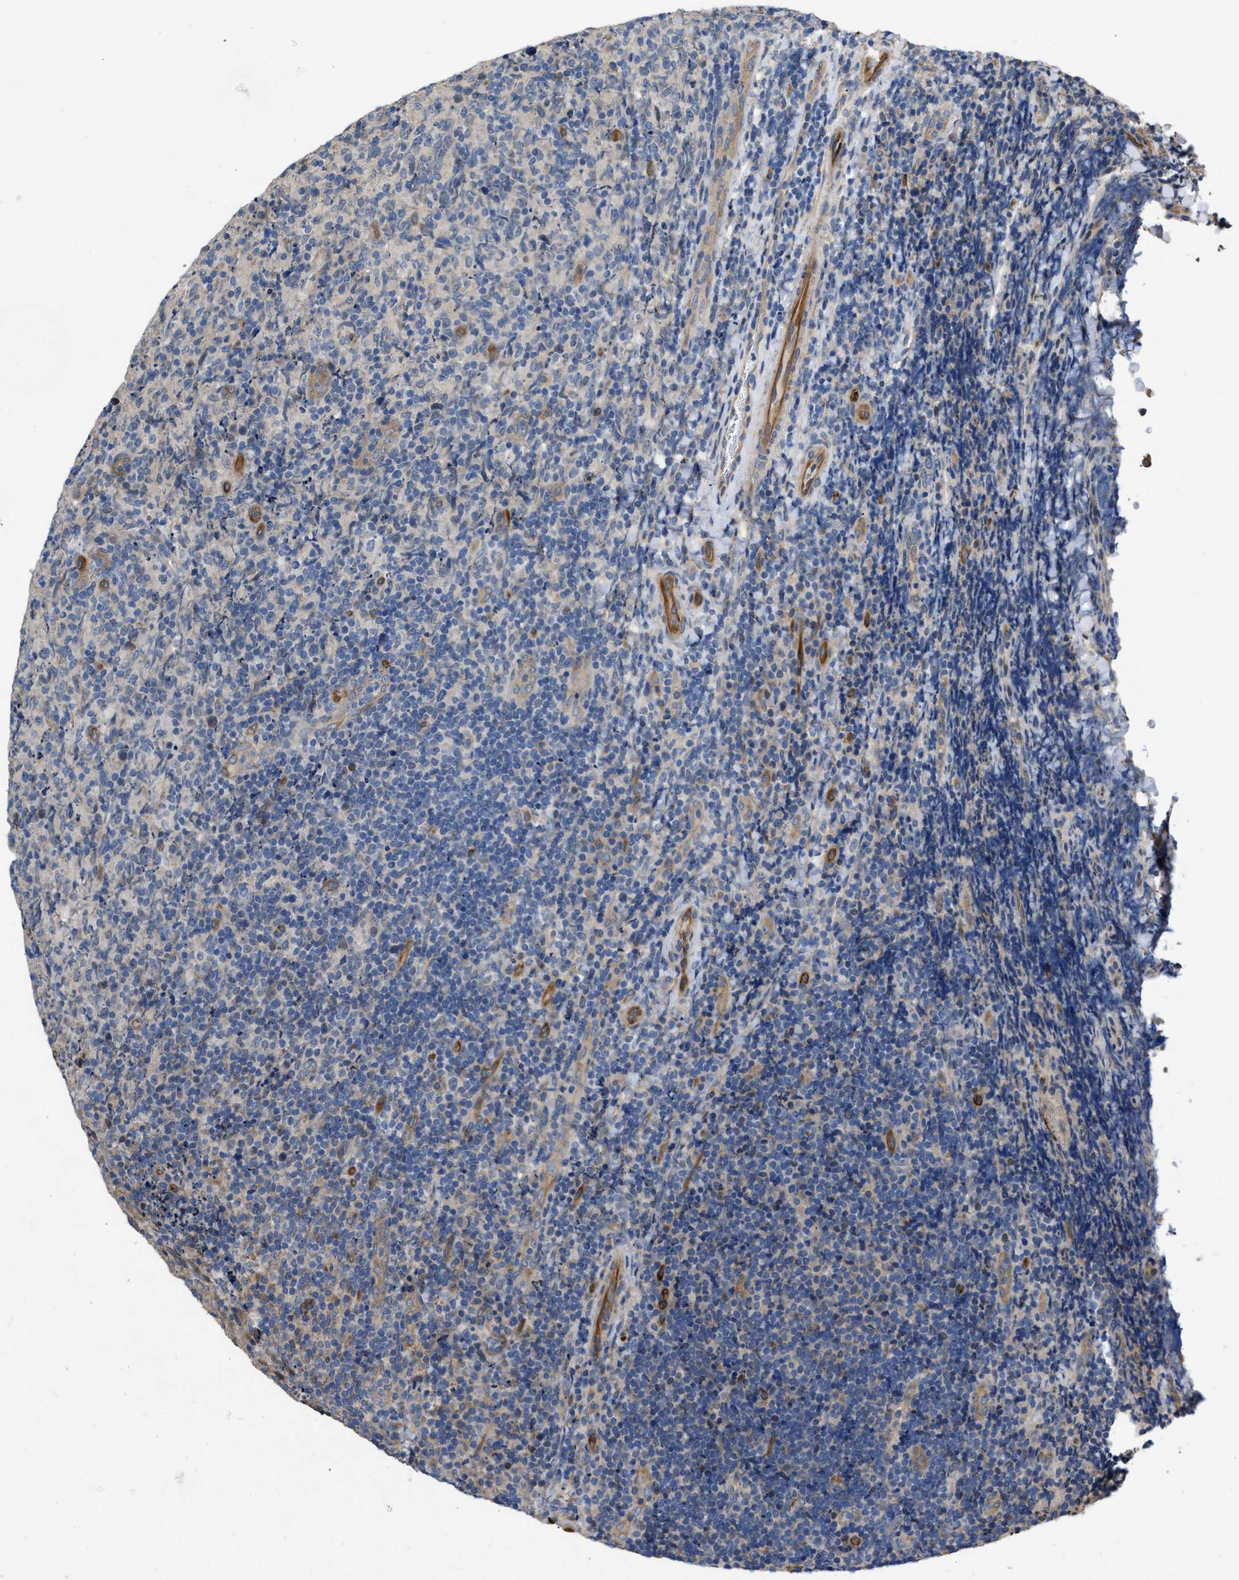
{"staining": {"intensity": "weak", "quantity": "<25%", "location": "cytoplasmic/membranous"}, "tissue": "lymphoma", "cell_type": "Tumor cells", "image_type": "cancer", "snomed": [{"axis": "morphology", "description": "Malignant lymphoma, non-Hodgkin's type, High grade"}, {"axis": "topography", "description": "Tonsil"}], "caption": "Tumor cells are negative for brown protein staining in malignant lymphoma, non-Hodgkin's type (high-grade).", "gene": "SLC4A11", "patient": {"sex": "female", "age": 36}}